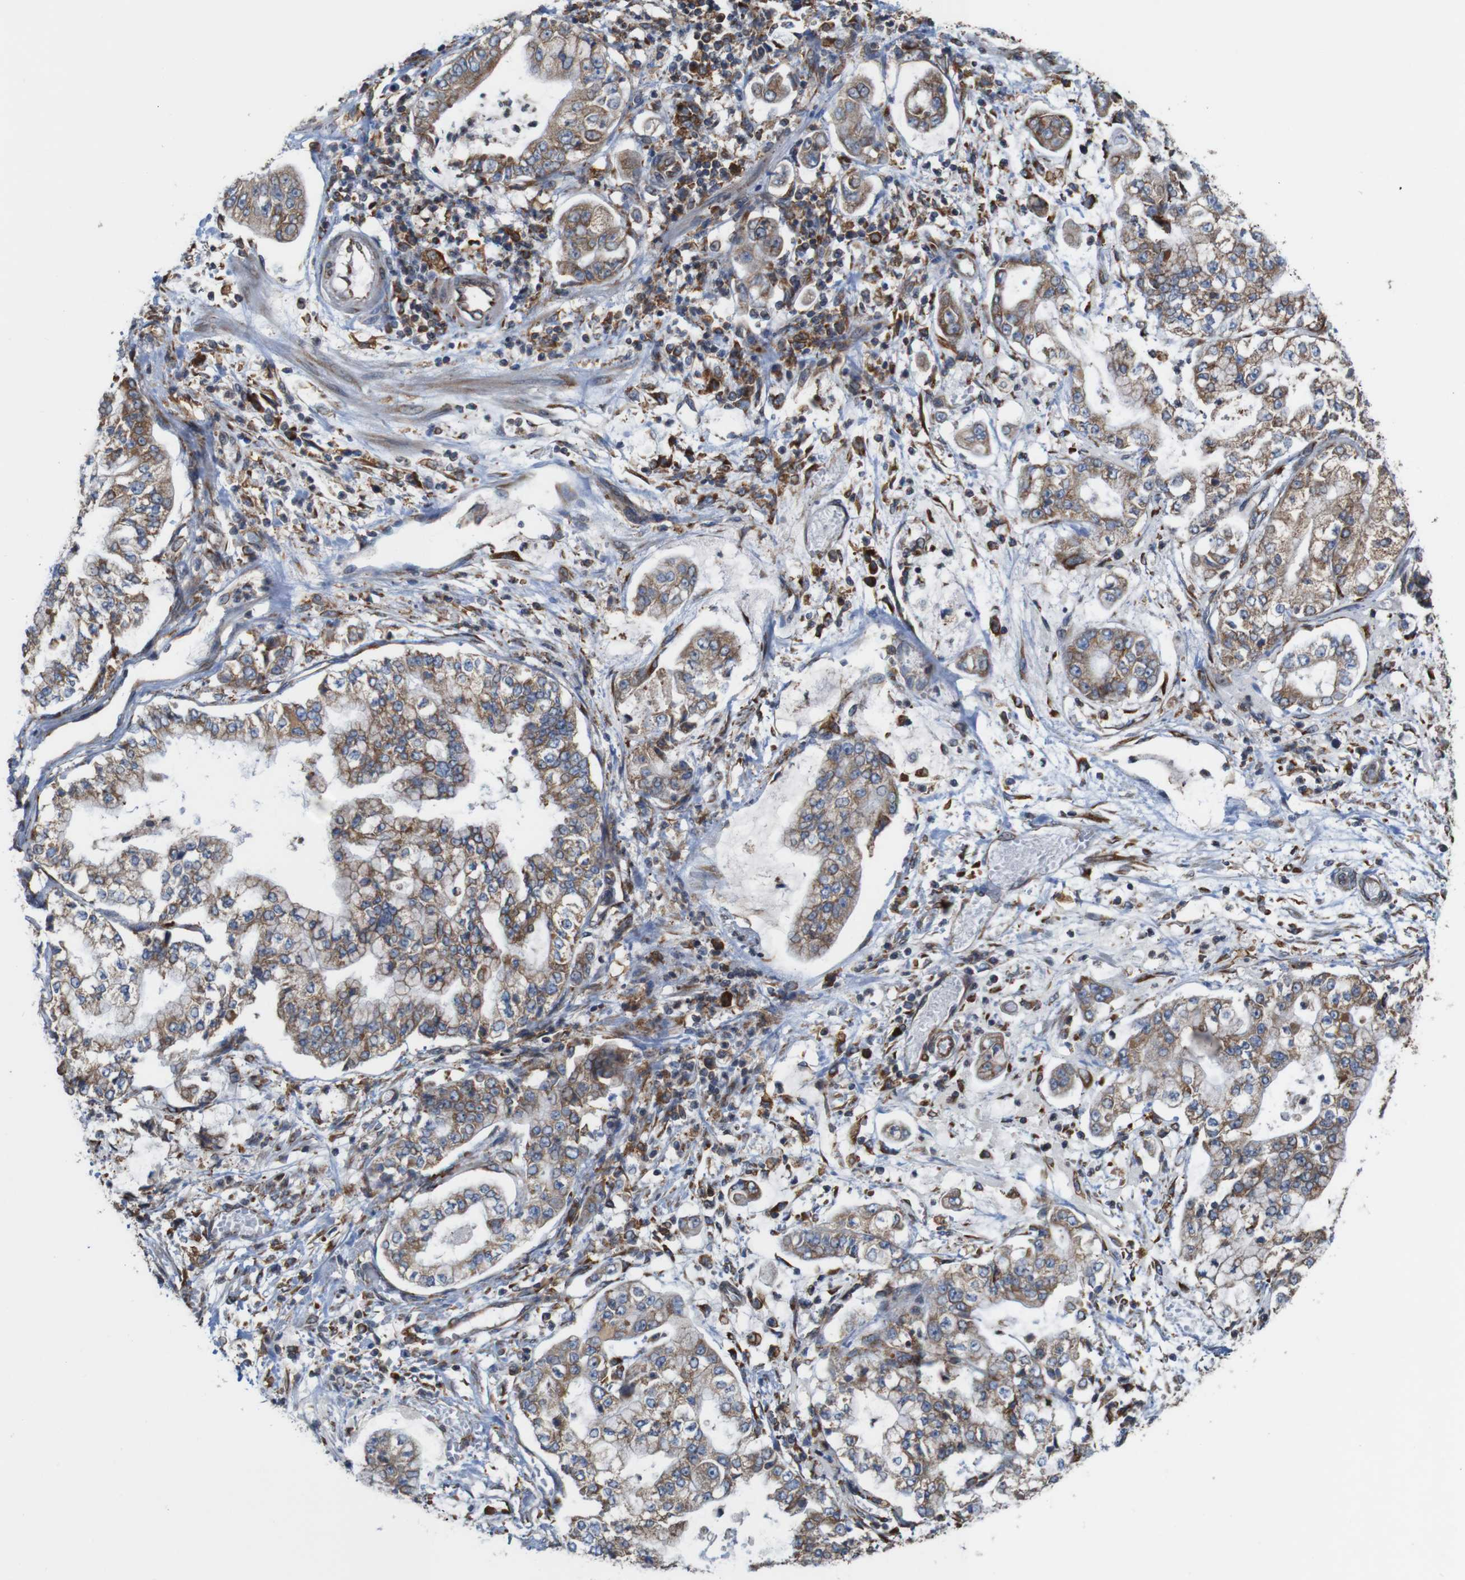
{"staining": {"intensity": "weak", "quantity": ">75%", "location": "cytoplasmic/membranous"}, "tissue": "stomach cancer", "cell_type": "Tumor cells", "image_type": "cancer", "snomed": [{"axis": "morphology", "description": "Adenocarcinoma, NOS"}, {"axis": "topography", "description": "Stomach"}], "caption": "Protein expression analysis of stomach cancer demonstrates weak cytoplasmic/membranous expression in about >75% of tumor cells.", "gene": "UGGT1", "patient": {"sex": "male", "age": 76}}